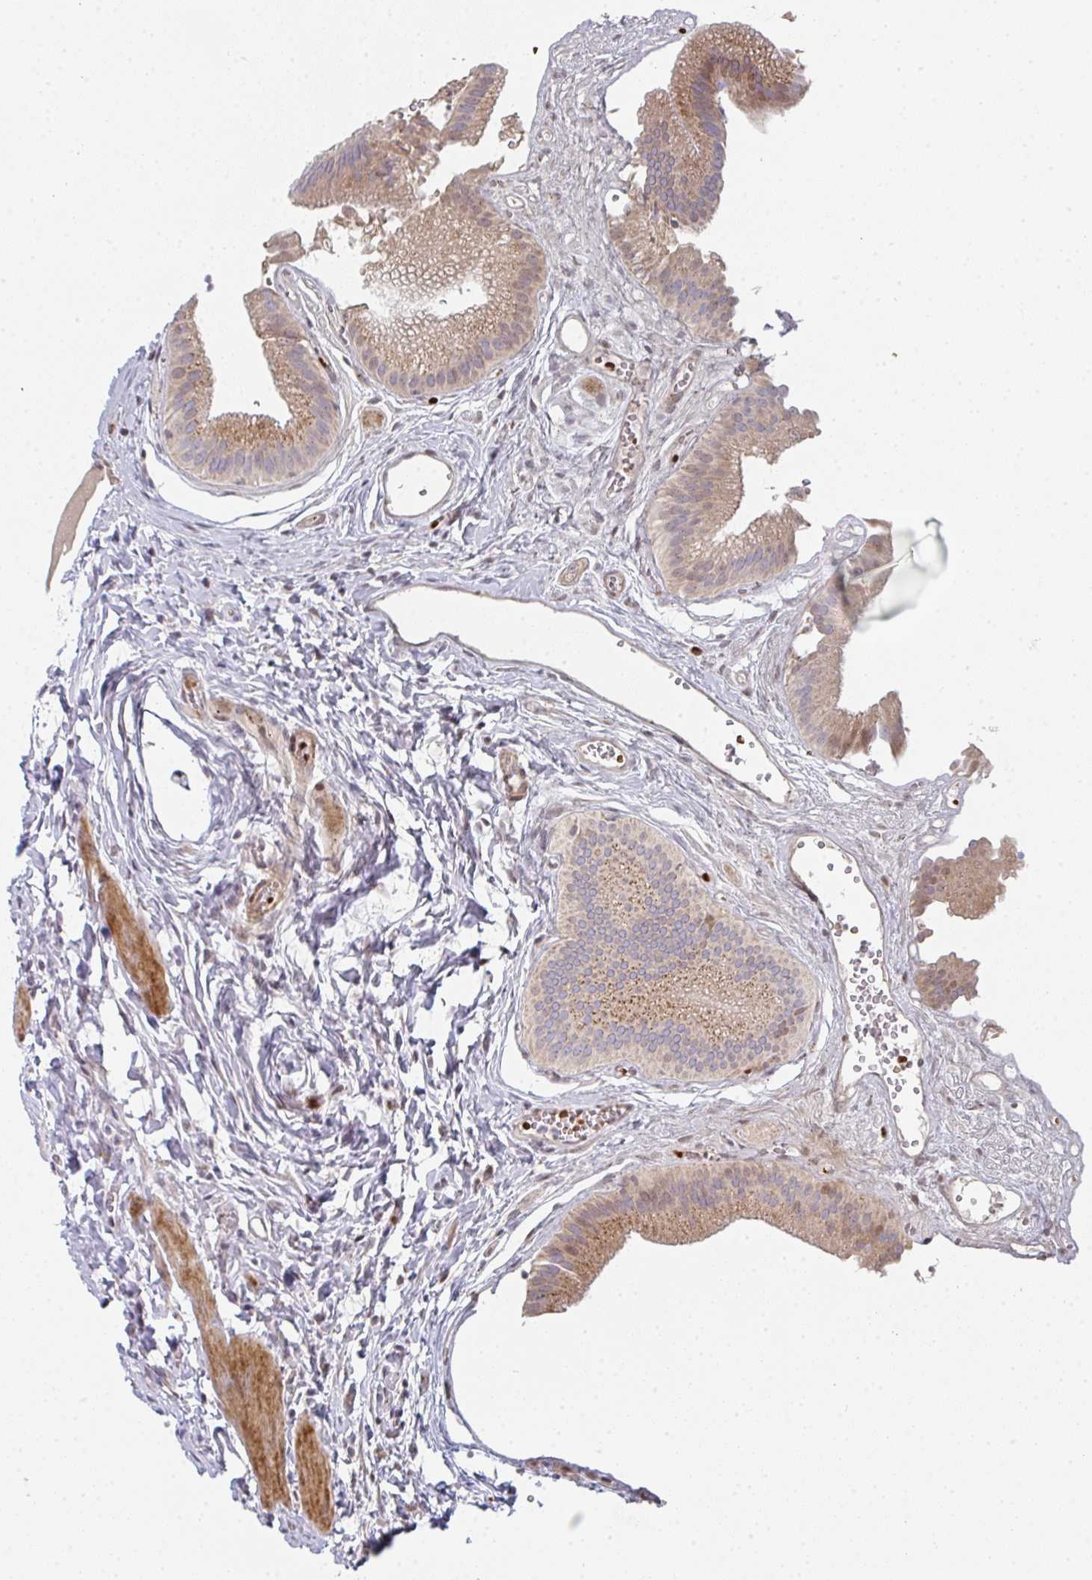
{"staining": {"intensity": "moderate", "quantity": ">75%", "location": "cytoplasmic/membranous"}, "tissue": "gallbladder", "cell_type": "Glandular cells", "image_type": "normal", "snomed": [{"axis": "morphology", "description": "Normal tissue, NOS"}, {"axis": "topography", "description": "Gallbladder"}, {"axis": "topography", "description": "Peripheral nerve tissue"}], "caption": "Protein expression by IHC displays moderate cytoplasmic/membranous positivity in approximately >75% of glandular cells in benign gallbladder. (IHC, brightfield microscopy, high magnification).", "gene": "ZNF526", "patient": {"sex": "male", "age": 17}}